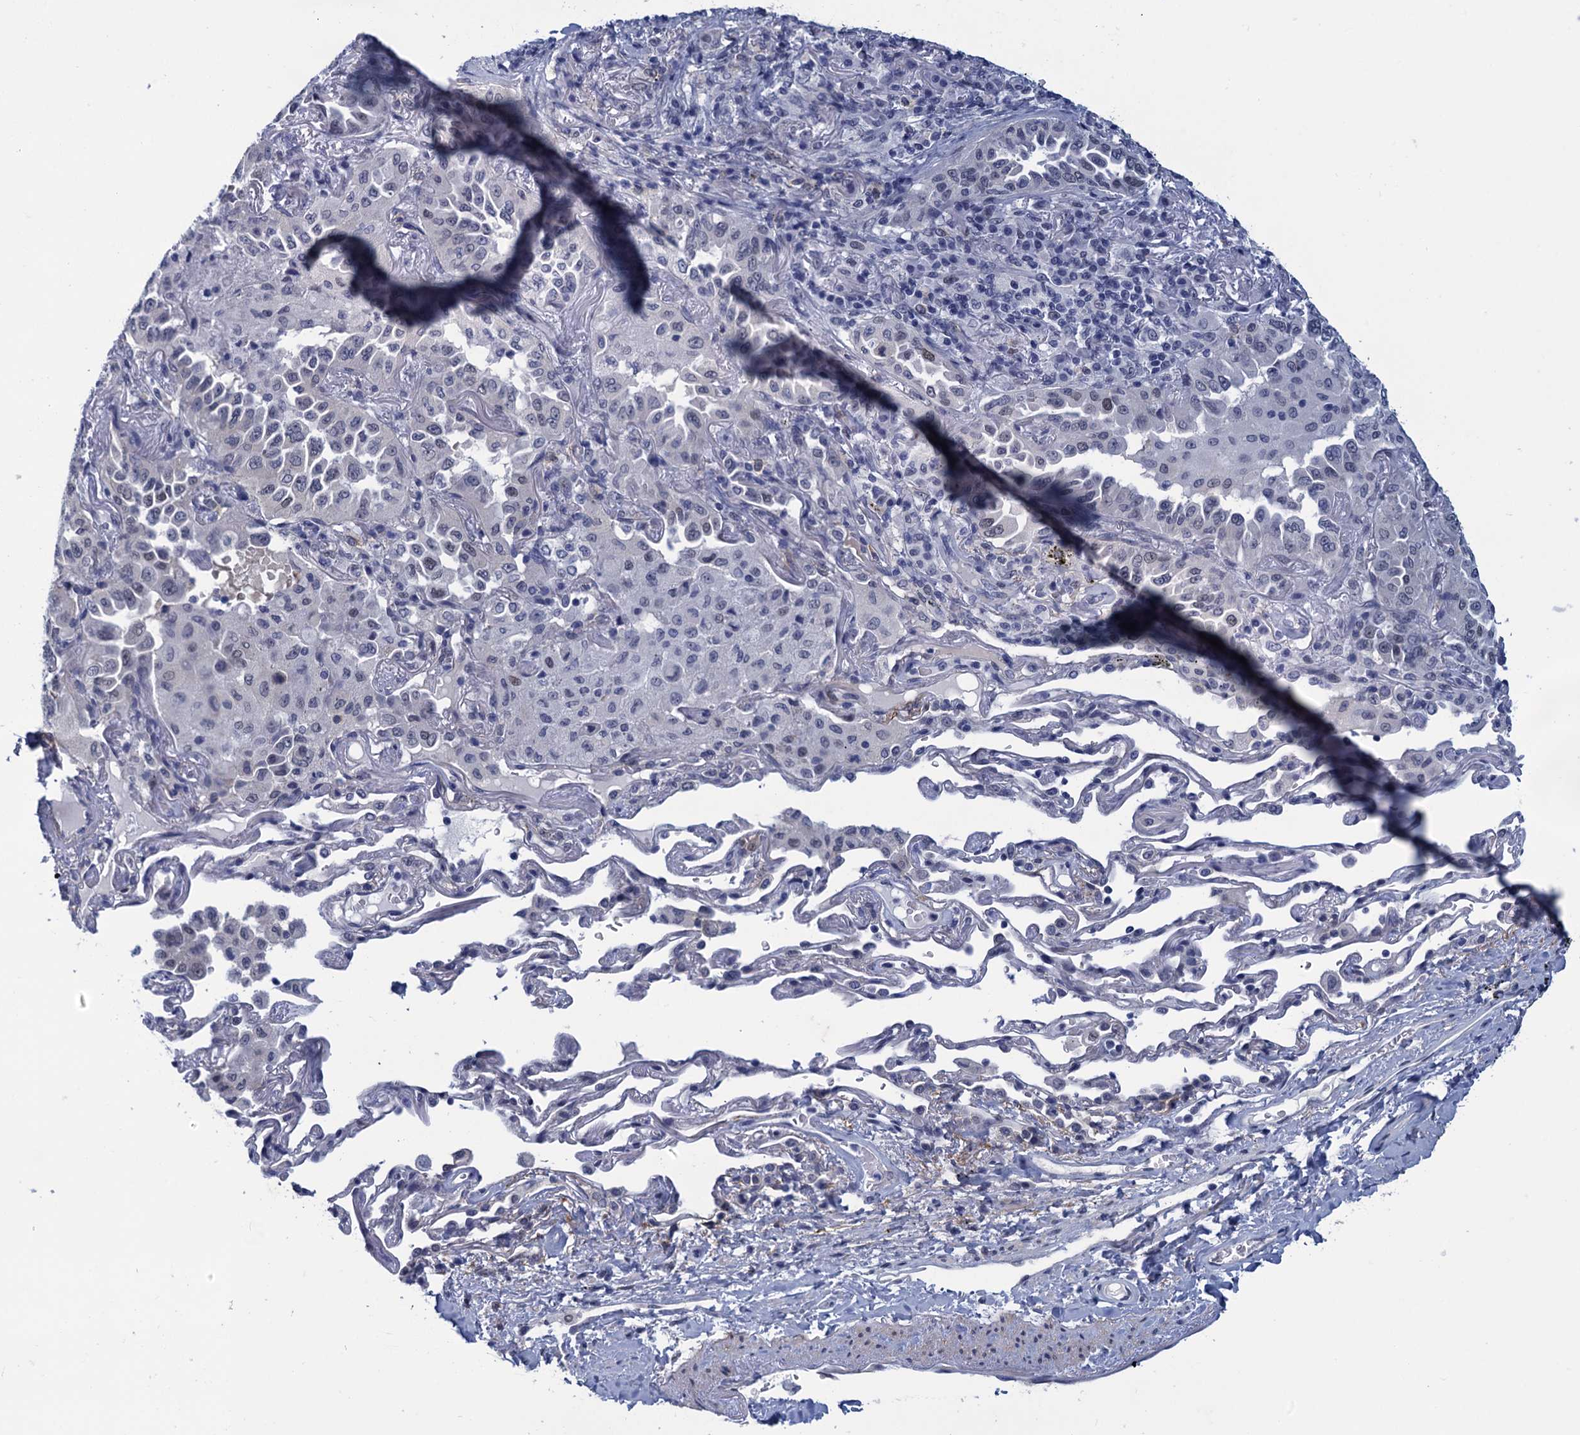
{"staining": {"intensity": "negative", "quantity": "none", "location": "none"}, "tissue": "lung cancer", "cell_type": "Tumor cells", "image_type": "cancer", "snomed": [{"axis": "morphology", "description": "Adenocarcinoma, NOS"}, {"axis": "topography", "description": "Lung"}], "caption": "Lung cancer stained for a protein using immunohistochemistry (IHC) exhibits no staining tumor cells.", "gene": "GINS3", "patient": {"sex": "female", "age": 69}}